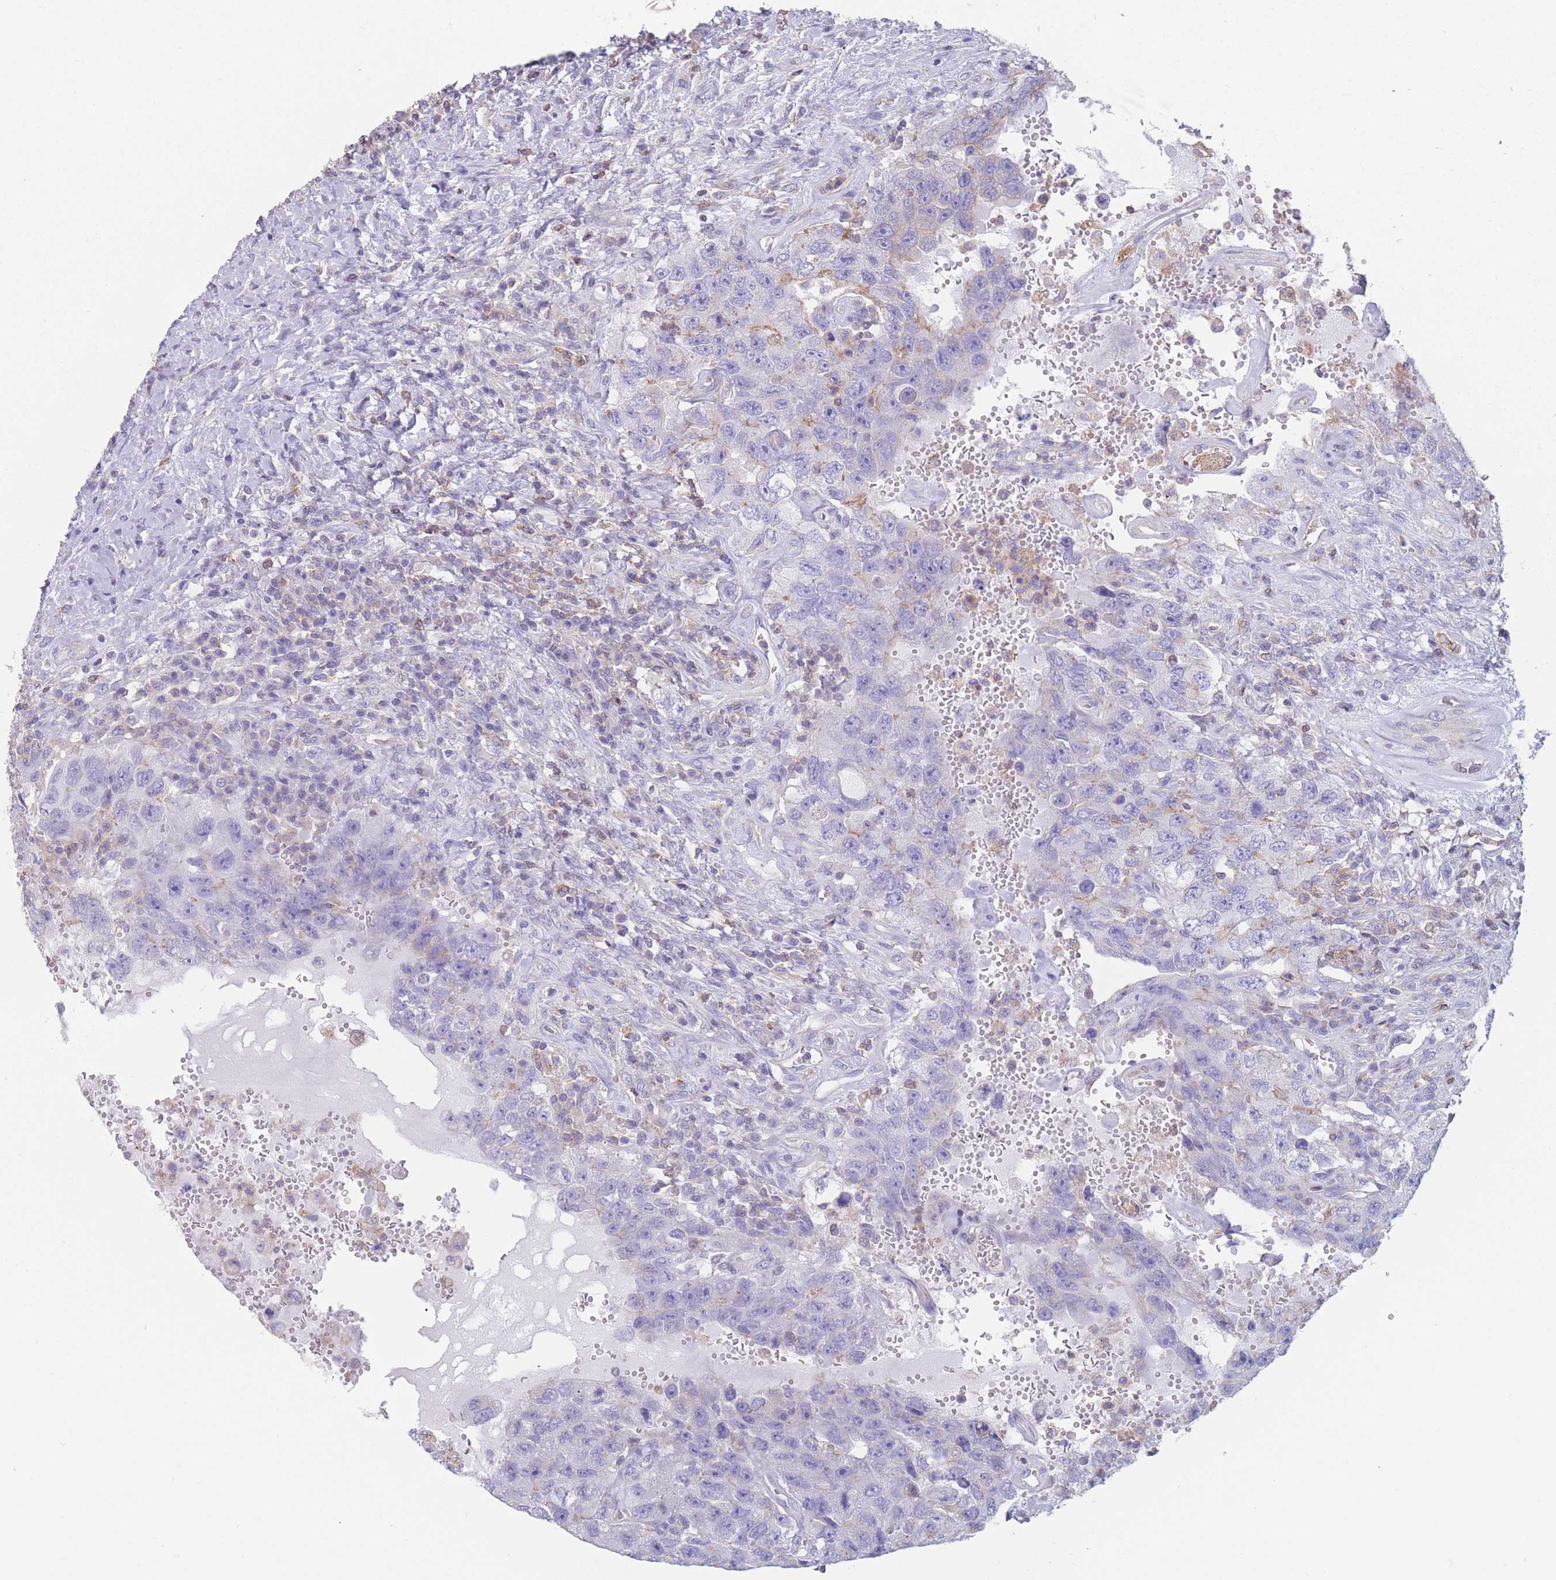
{"staining": {"intensity": "negative", "quantity": "none", "location": "none"}, "tissue": "testis cancer", "cell_type": "Tumor cells", "image_type": "cancer", "snomed": [{"axis": "morphology", "description": "Carcinoma, Embryonal, NOS"}, {"axis": "topography", "description": "Testis"}], "caption": "A histopathology image of human testis cancer is negative for staining in tumor cells.", "gene": "ADH1A", "patient": {"sex": "male", "age": 26}}